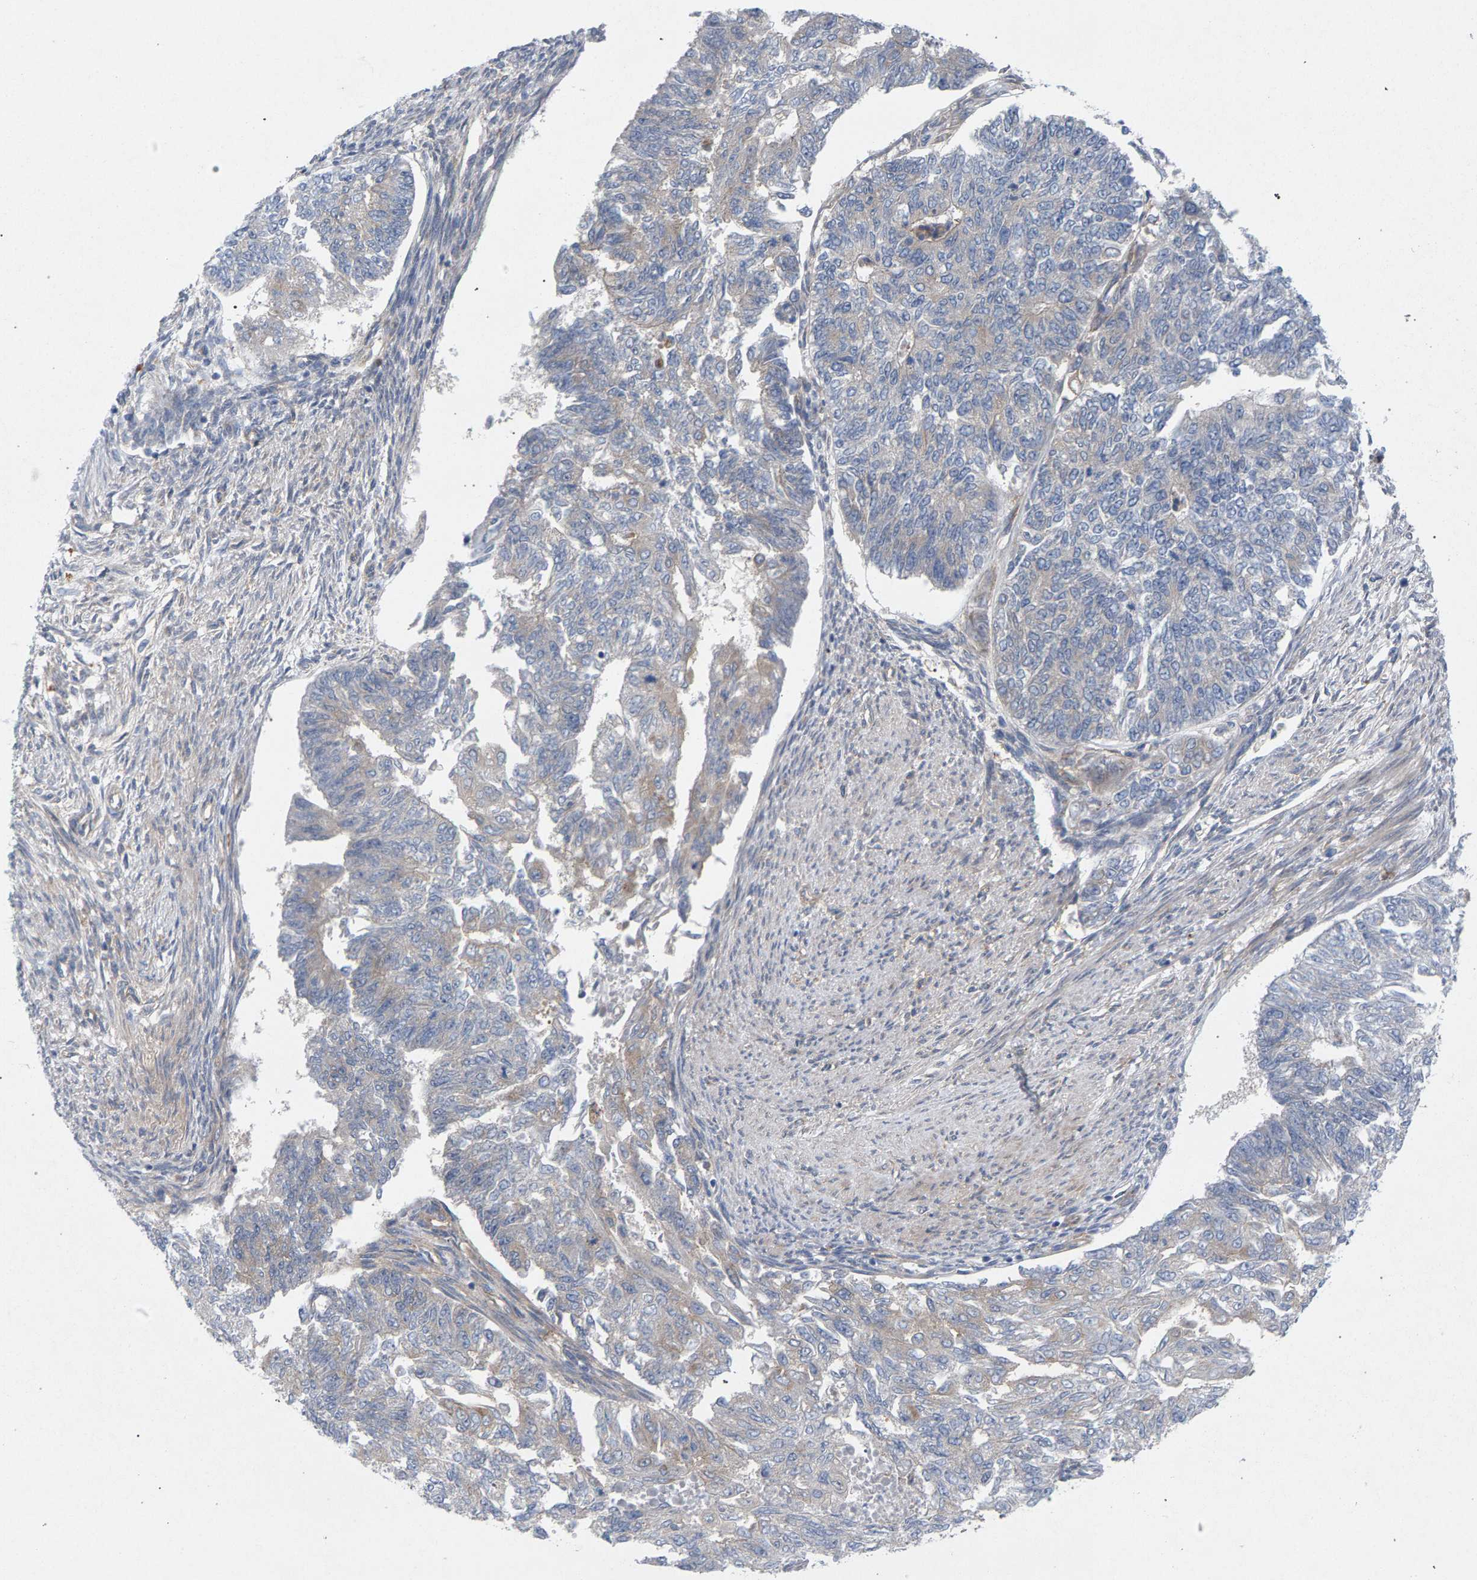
{"staining": {"intensity": "weak", "quantity": "<25%", "location": "cytoplasmic/membranous"}, "tissue": "endometrial cancer", "cell_type": "Tumor cells", "image_type": "cancer", "snomed": [{"axis": "morphology", "description": "Adenocarcinoma, NOS"}, {"axis": "topography", "description": "Endometrium"}], "caption": "A photomicrograph of adenocarcinoma (endometrial) stained for a protein displays no brown staining in tumor cells.", "gene": "MAMDC2", "patient": {"sex": "female", "age": 32}}